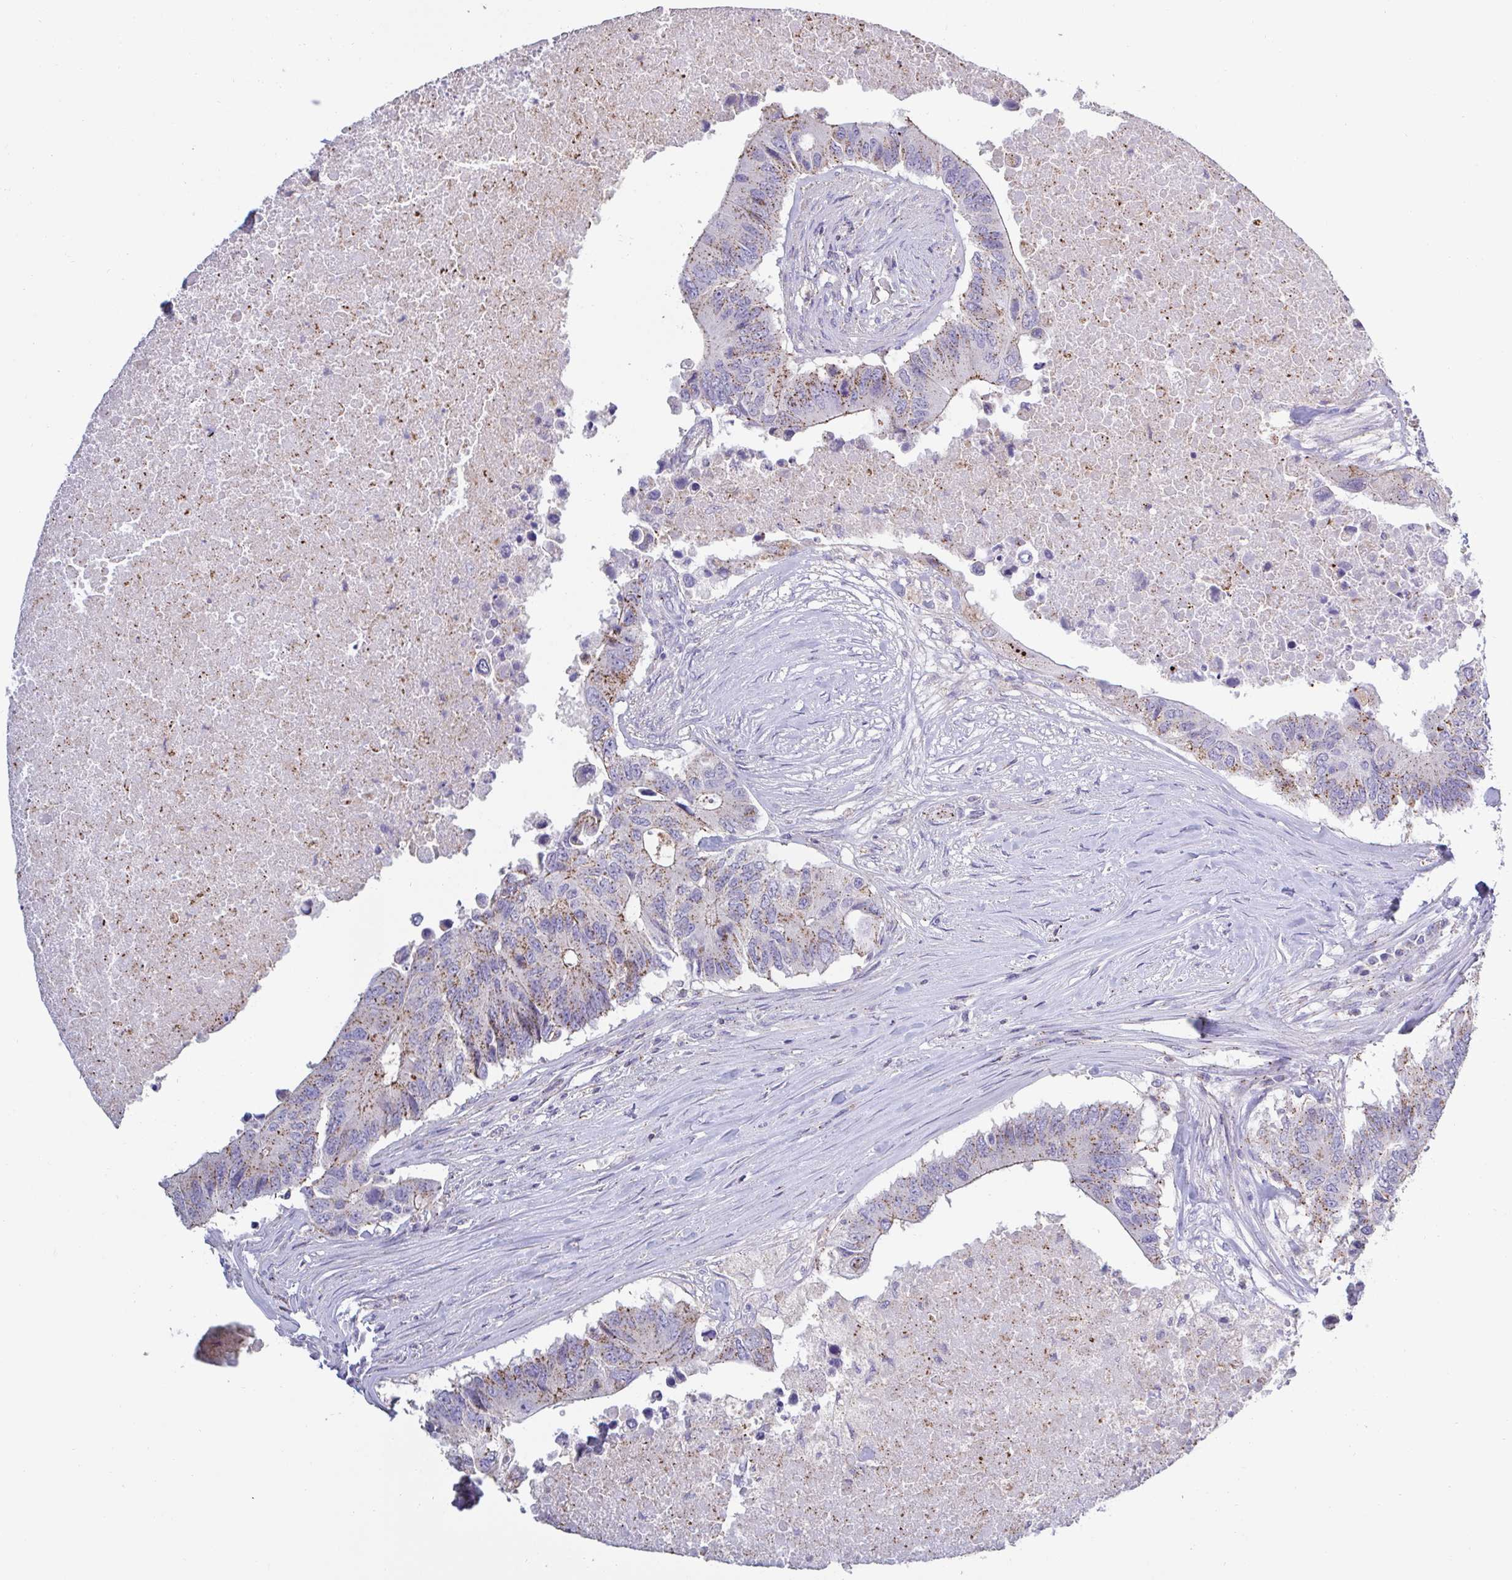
{"staining": {"intensity": "moderate", "quantity": ">75%", "location": "cytoplasmic/membranous"}, "tissue": "colorectal cancer", "cell_type": "Tumor cells", "image_type": "cancer", "snomed": [{"axis": "morphology", "description": "Adenocarcinoma, NOS"}, {"axis": "topography", "description": "Colon"}], "caption": "The micrograph reveals staining of colorectal adenocarcinoma, revealing moderate cytoplasmic/membranous protein staining (brown color) within tumor cells. The protein of interest is shown in brown color, while the nuclei are stained blue.", "gene": "CHMP5", "patient": {"sex": "male", "age": 71}}